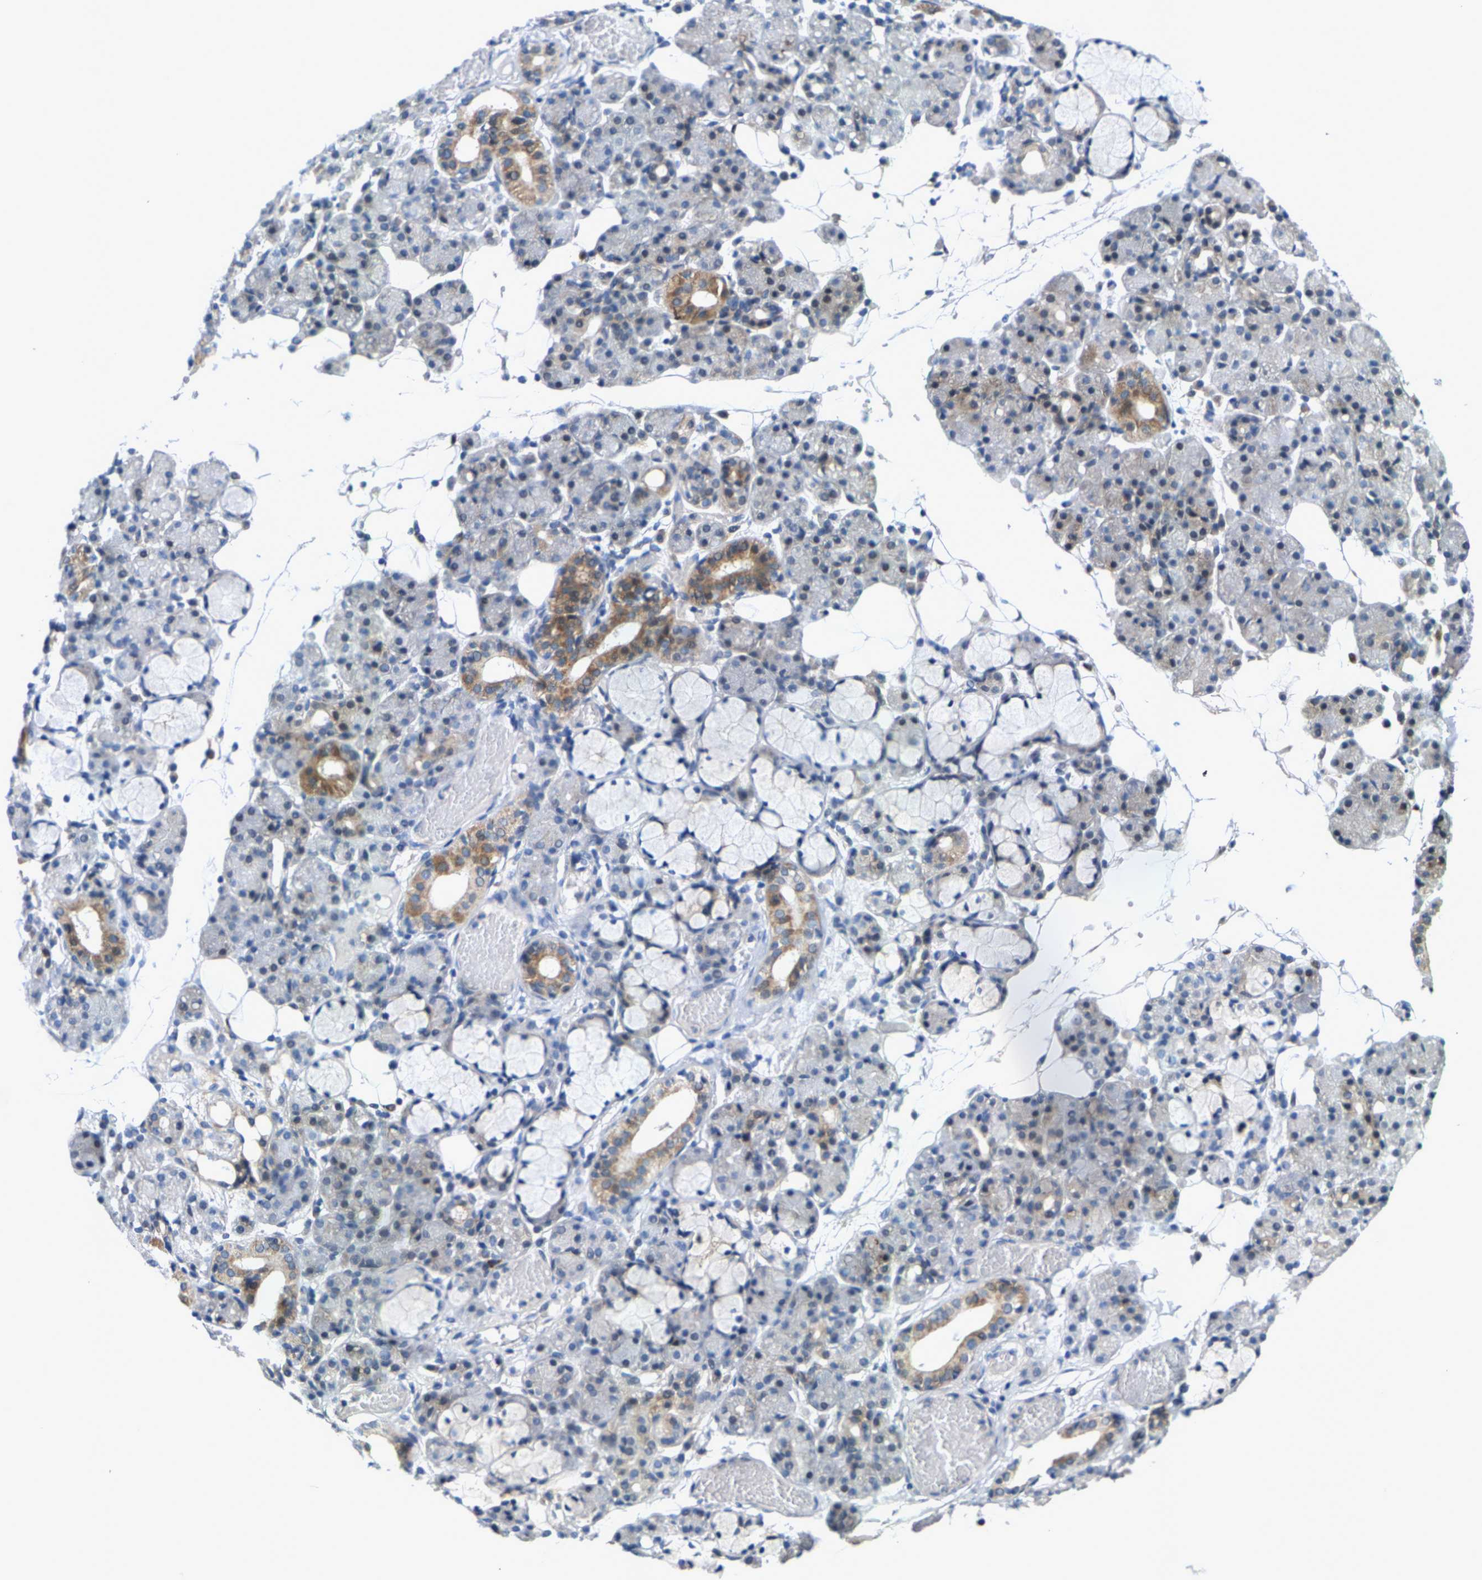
{"staining": {"intensity": "moderate", "quantity": "<25%", "location": "cytoplasmic/membranous"}, "tissue": "salivary gland", "cell_type": "Glandular cells", "image_type": "normal", "snomed": [{"axis": "morphology", "description": "Normal tissue, NOS"}, {"axis": "topography", "description": "Salivary gland"}], "caption": "A high-resolution photomicrograph shows immunohistochemistry staining of unremarkable salivary gland, which displays moderate cytoplasmic/membranous expression in about <25% of glandular cells. Using DAB (3,3'-diaminobenzidine) (brown) and hematoxylin (blue) stains, captured at high magnification using brightfield microscopy.", "gene": "KLHL1", "patient": {"sex": "male", "age": 63}}